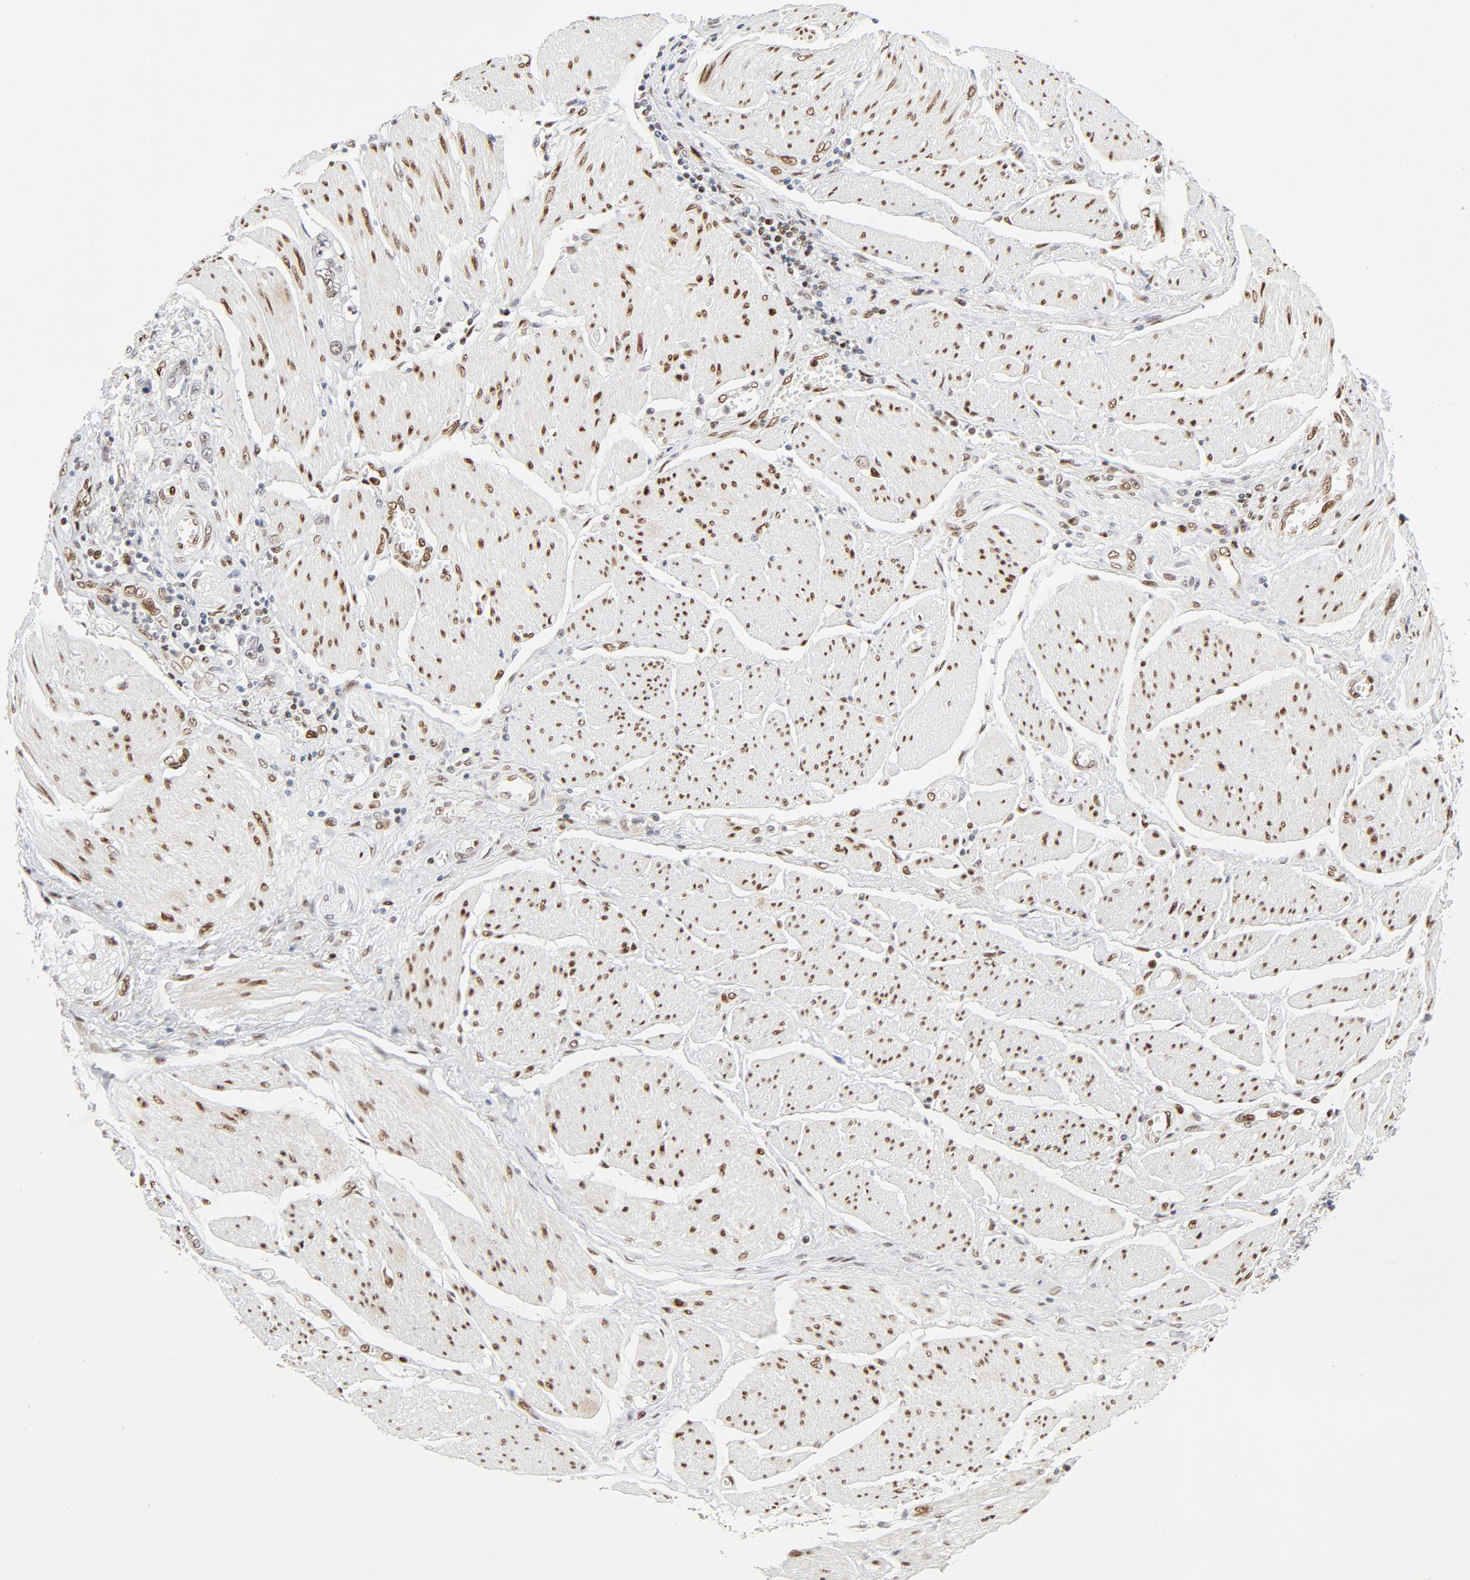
{"staining": {"intensity": "weak", "quantity": "<25%", "location": "nuclear"}, "tissue": "stomach cancer", "cell_type": "Tumor cells", "image_type": "cancer", "snomed": [{"axis": "morphology", "description": "Adenocarcinoma, NOS"}, {"axis": "topography", "description": "Pancreas"}, {"axis": "topography", "description": "Stomach, upper"}], "caption": "An image of human stomach adenocarcinoma is negative for staining in tumor cells.", "gene": "MEF2A", "patient": {"sex": "male", "age": 77}}